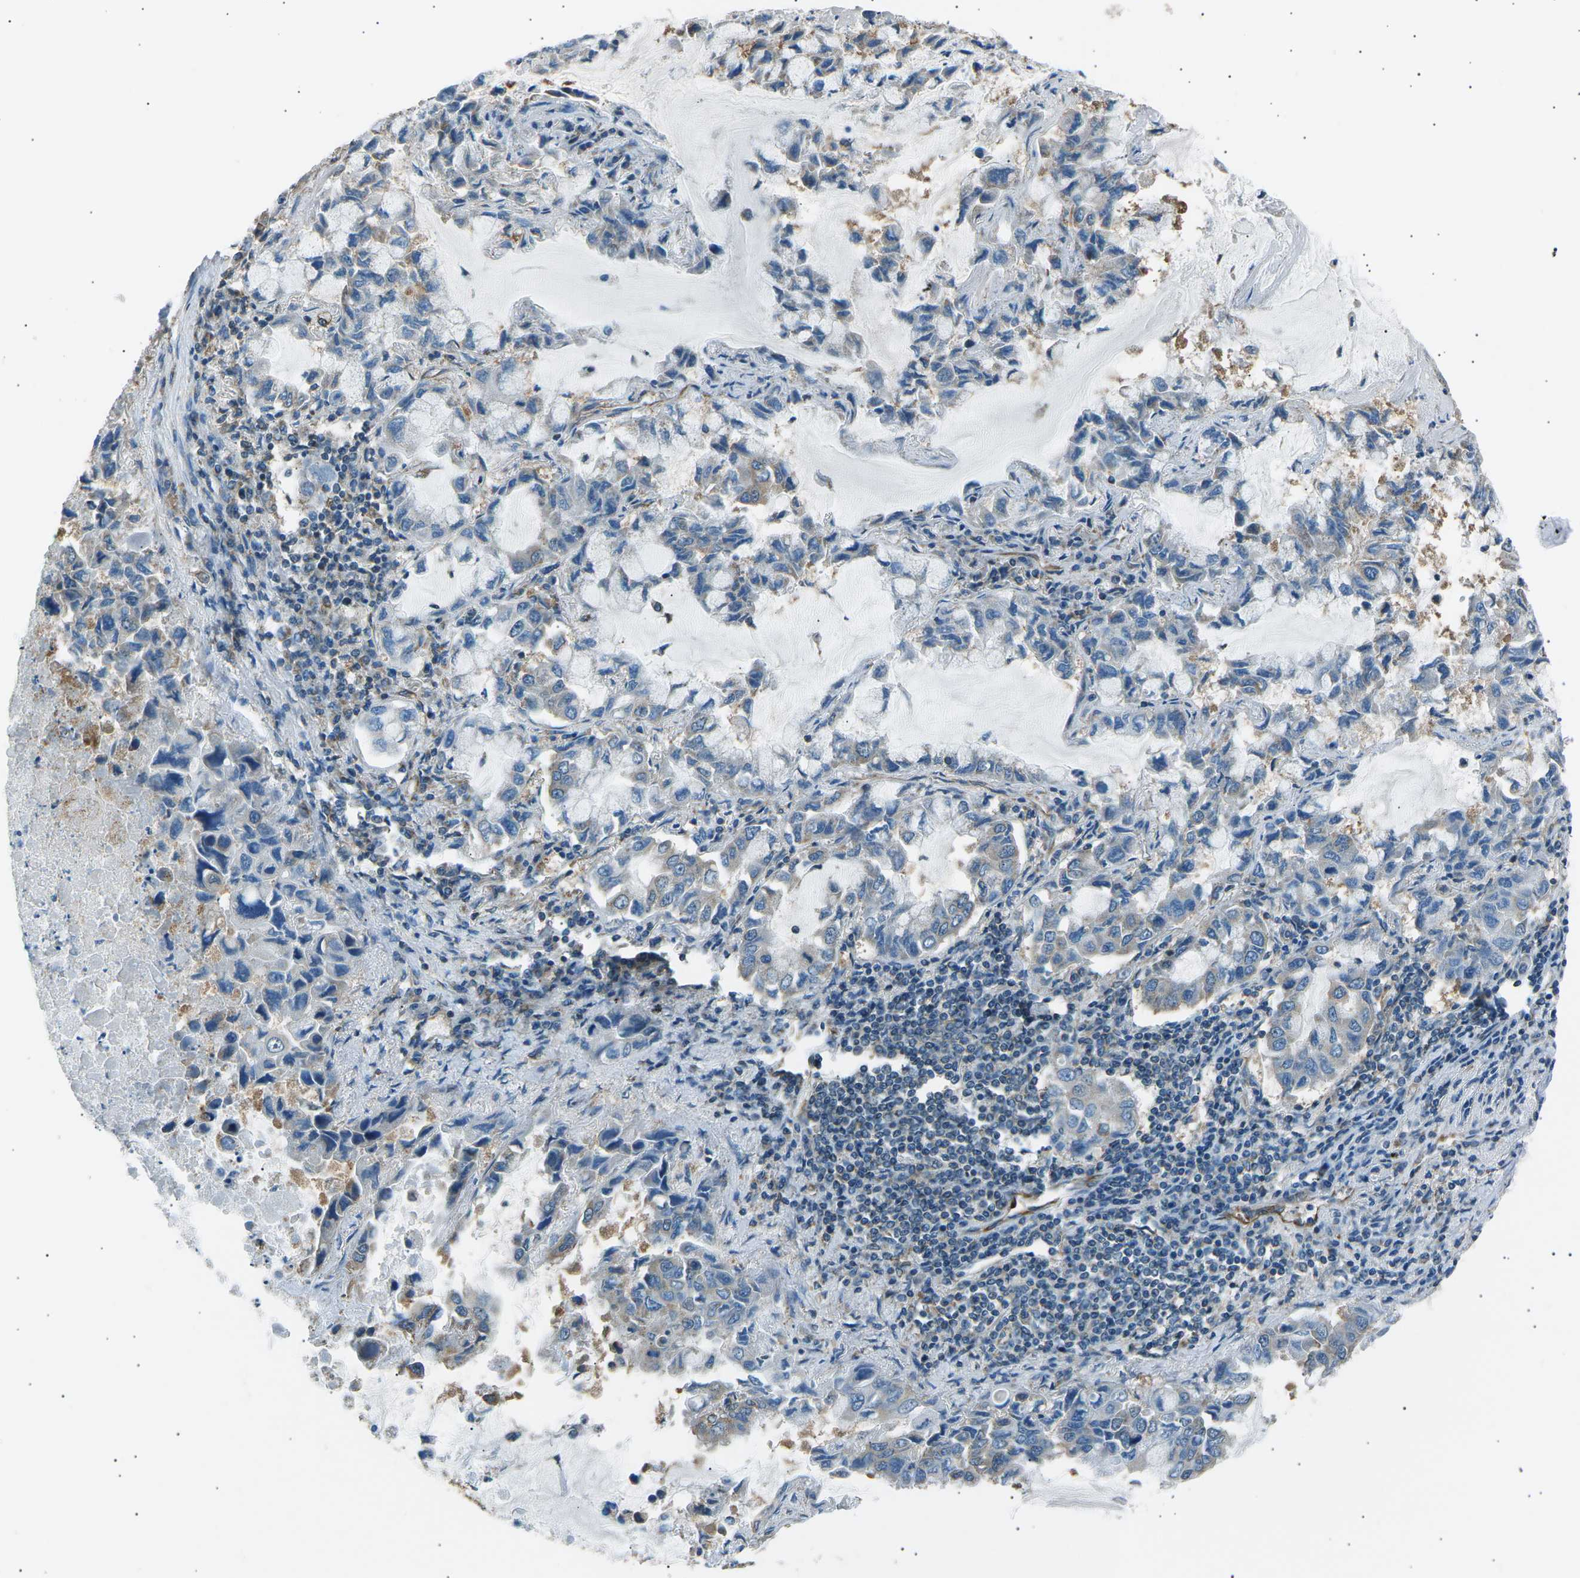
{"staining": {"intensity": "weak", "quantity": "<25%", "location": "cytoplasmic/membranous"}, "tissue": "lung cancer", "cell_type": "Tumor cells", "image_type": "cancer", "snomed": [{"axis": "morphology", "description": "Adenocarcinoma, NOS"}, {"axis": "topography", "description": "Lung"}], "caption": "Adenocarcinoma (lung) was stained to show a protein in brown. There is no significant staining in tumor cells.", "gene": "SLK", "patient": {"sex": "male", "age": 64}}